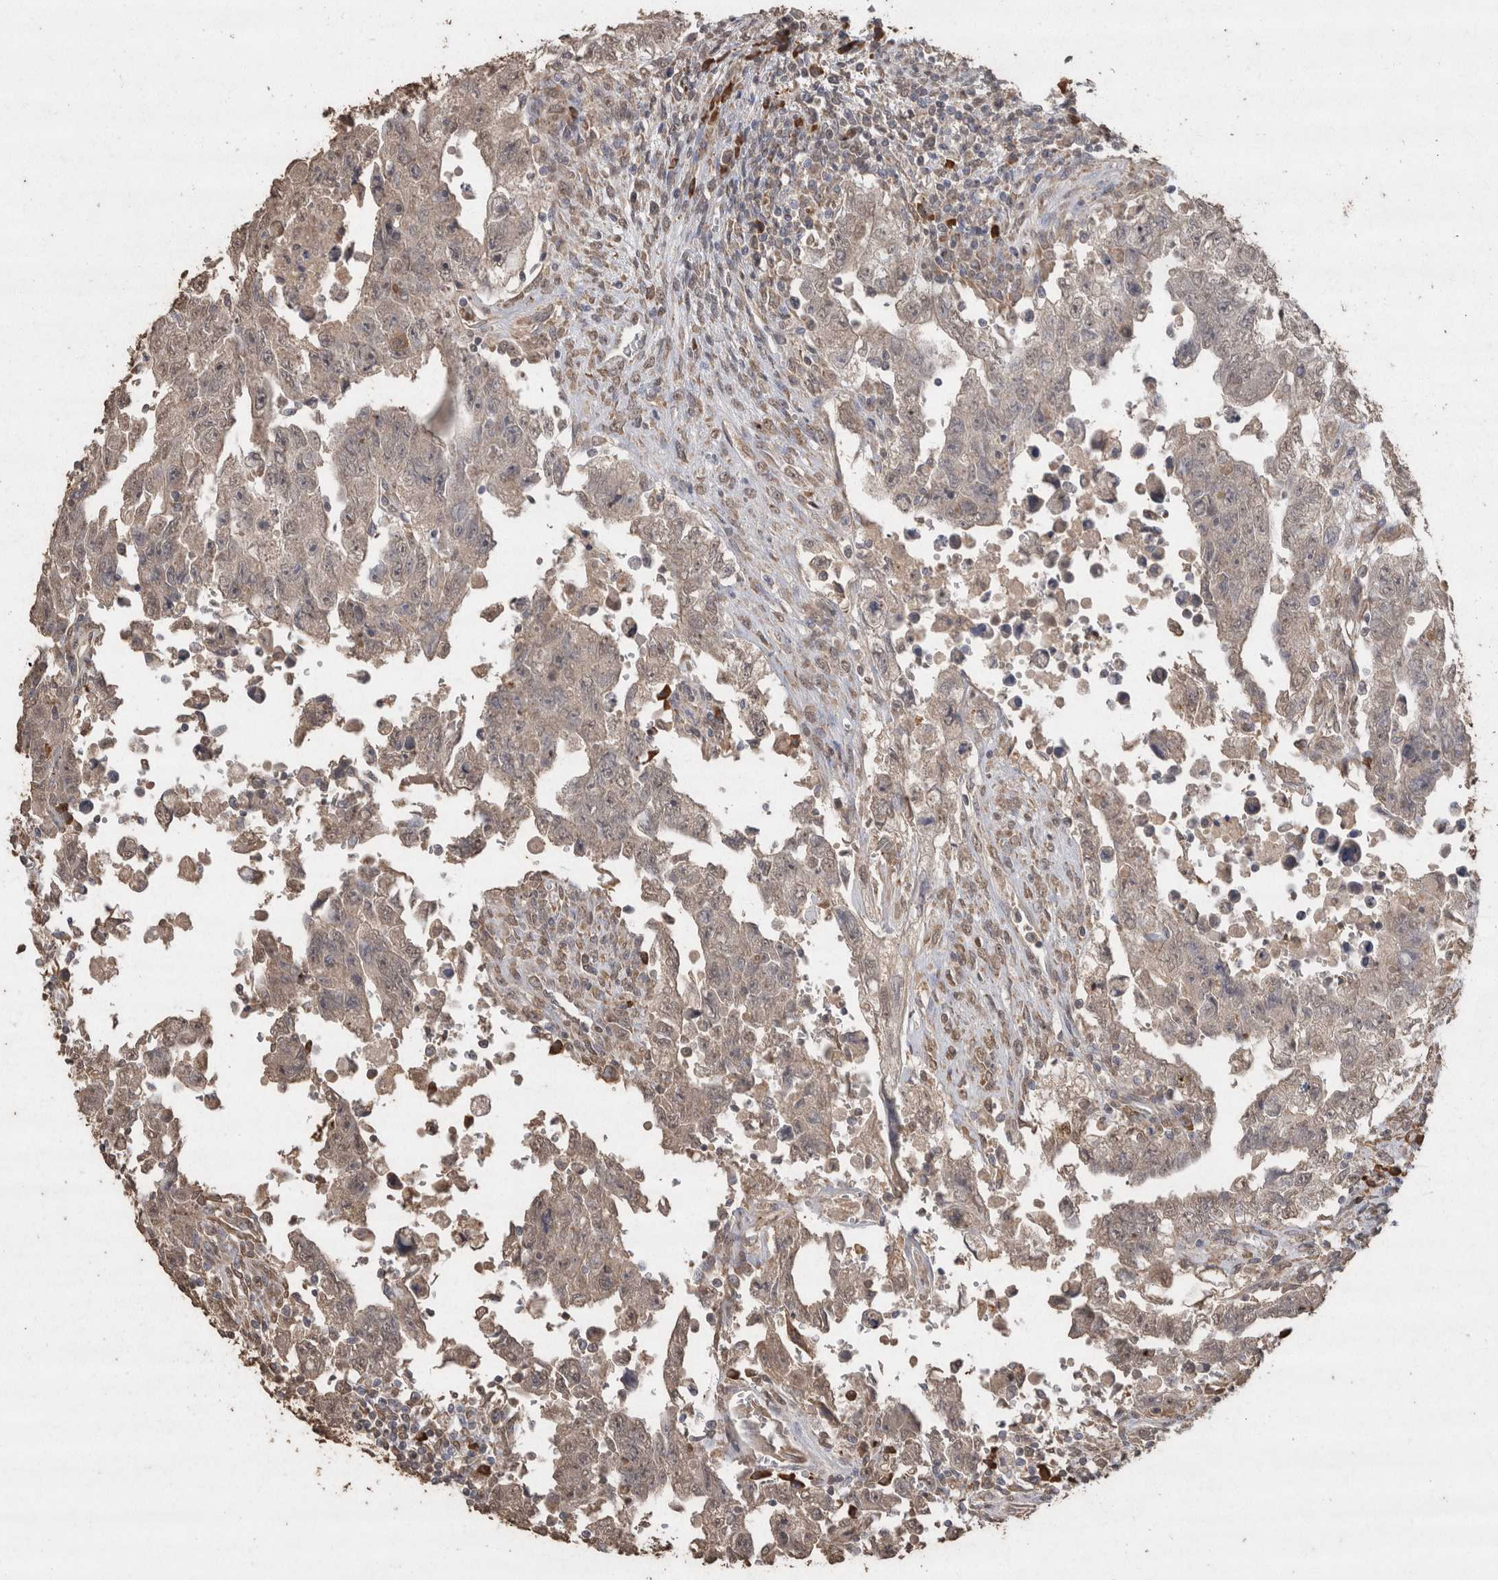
{"staining": {"intensity": "weak", "quantity": ">75%", "location": "cytoplasmic/membranous,nuclear"}, "tissue": "testis cancer", "cell_type": "Tumor cells", "image_type": "cancer", "snomed": [{"axis": "morphology", "description": "Carcinoma, Embryonal, NOS"}, {"axis": "topography", "description": "Testis"}], "caption": "This is a micrograph of immunohistochemistry staining of testis embryonal carcinoma, which shows weak positivity in the cytoplasmic/membranous and nuclear of tumor cells.", "gene": "CRELD2", "patient": {"sex": "male", "age": 28}}